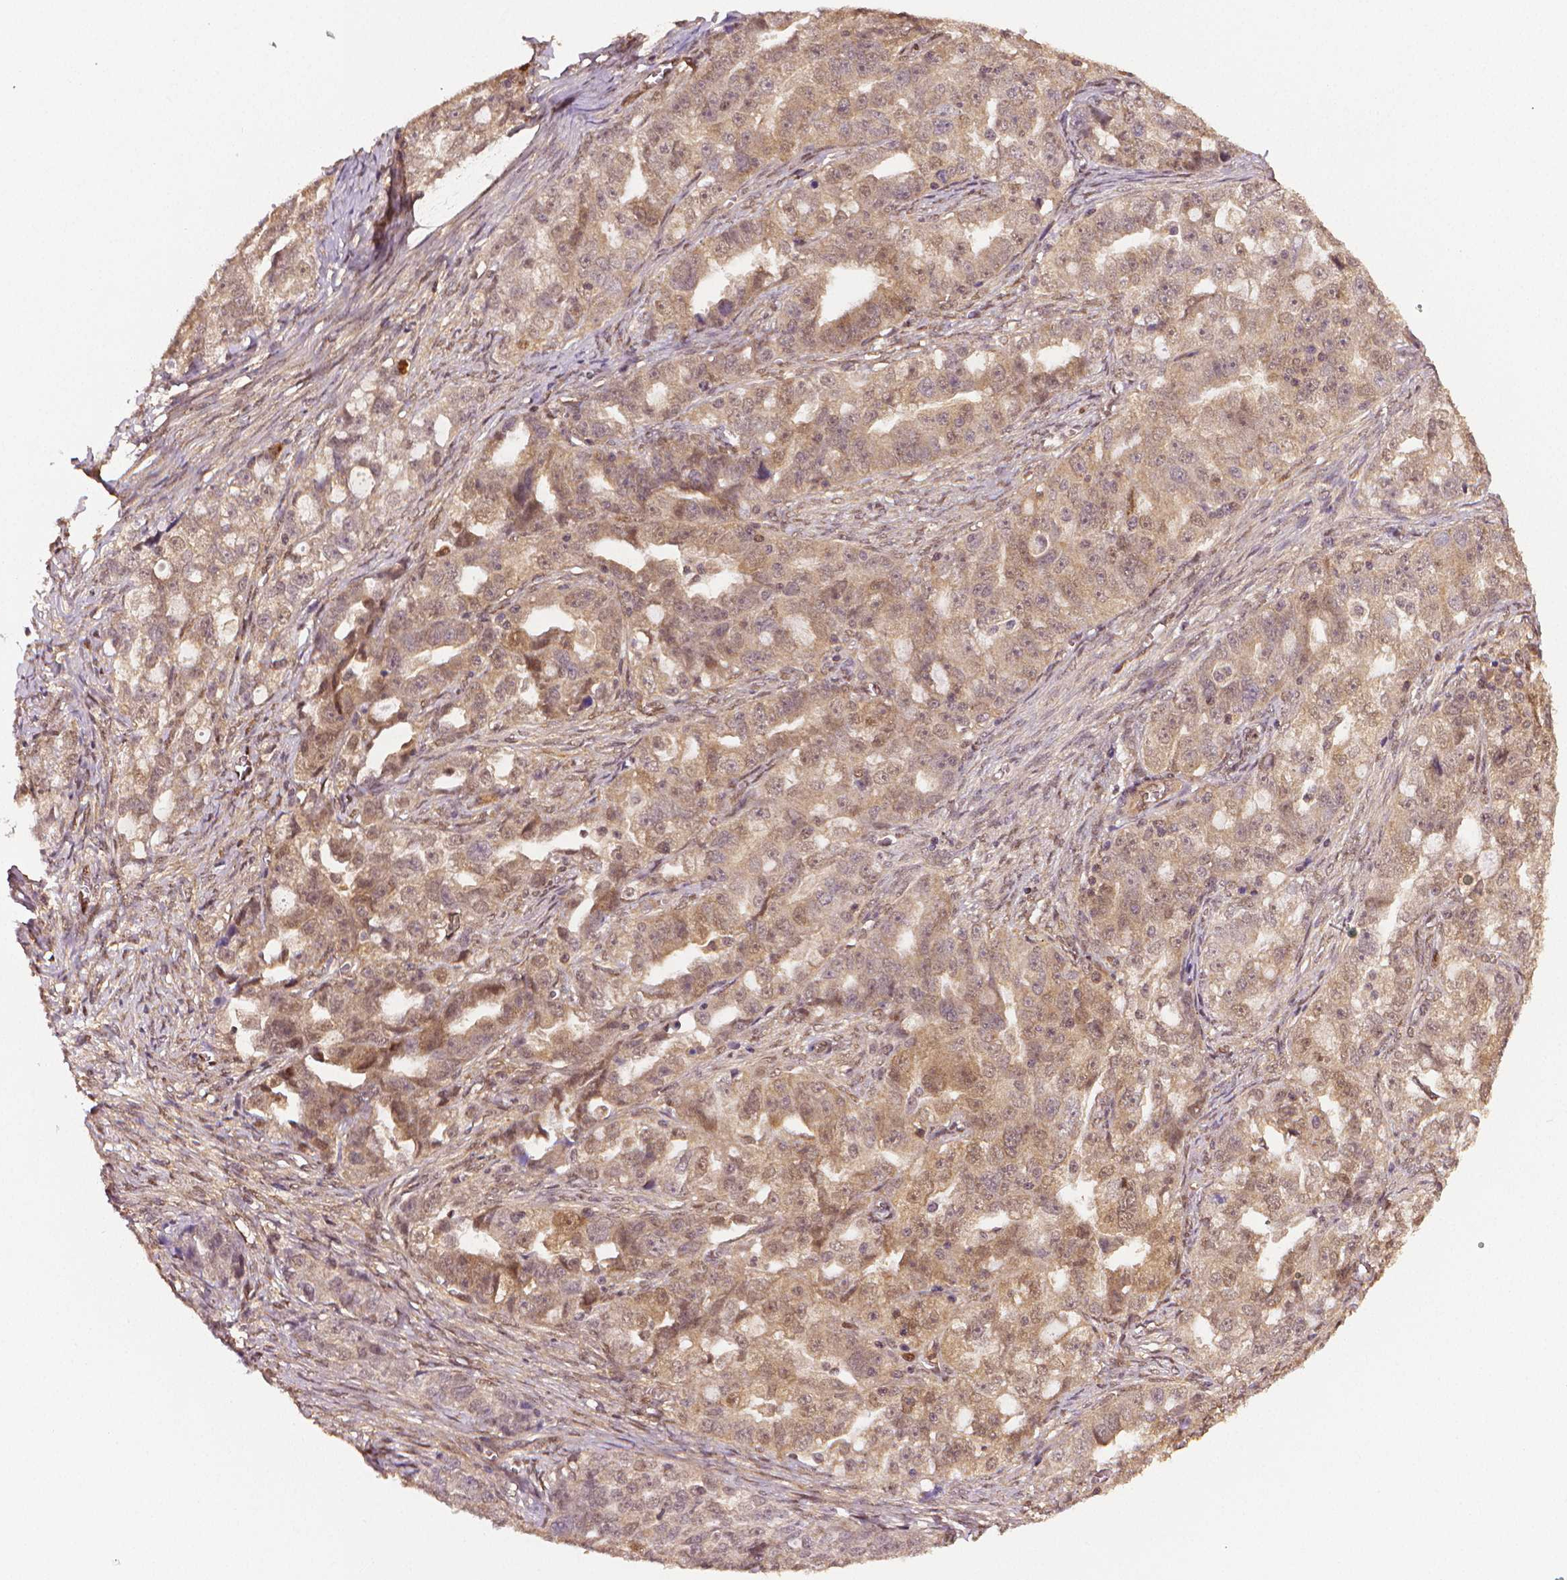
{"staining": {"intensity": "weak", "quantity": "25%-75%", "location": "cytoplasmic/membranous"}, "tissue": "ovarian cancer", "cell_type": "Tumor cells", "image_type": "cancer", "snomed": [{"axis": "morphology", "description": "Cystadenocarcinoma, serous, NOS"}, {"axis": "topography", "description": "Ovary"}], "caption": "Protein staining of ovarian cancer (serous cystadenocarcinoma) tissue demonstrates weak cytoplasmic/membranous expression in about 25%-75% of tumor cells. The staining was performed using DAB, with brown indicating positive protein expression. Nuclei are stained blue with hematoxylin.", "gene": "STAT3", "patient": {"sex": "female", "age": 51}}